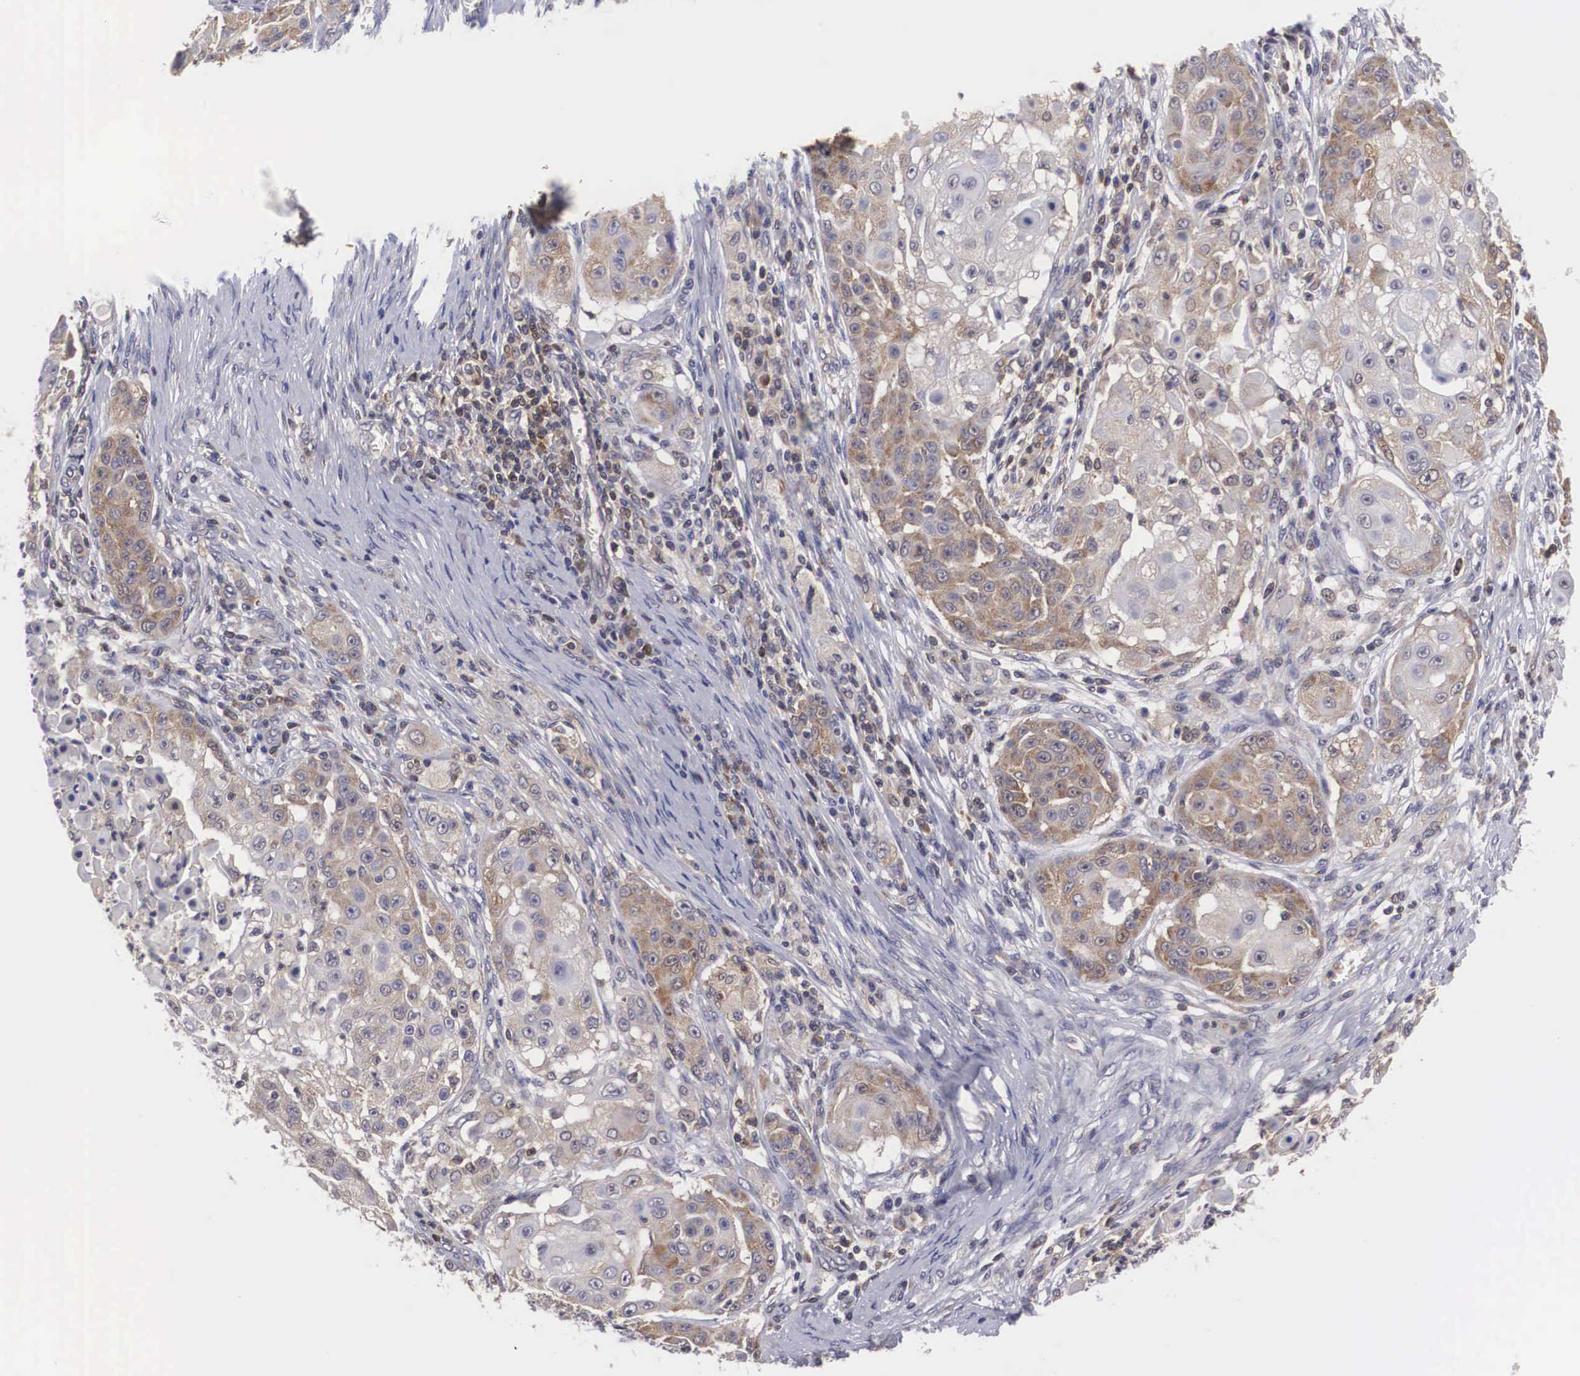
{"staining": {"intensity": "weak", "quantity": "25%-75%", "location": "cytoplasmic/membranous"}, "tissue": "skin cancer", "cell_type": "Tumor cells", "image_type": "cancer", "snomed": [{"axis": "morphology", "description": "Squamous cell carcinoma, NOS"}, {"axis": "topography", "description": "Skin"}], "caption": "Human skin cancer stained with a protein marker displays weak staining in tumor cells.", "gene": "ADSL", "patient": {"sex": "female", "age": 57}}